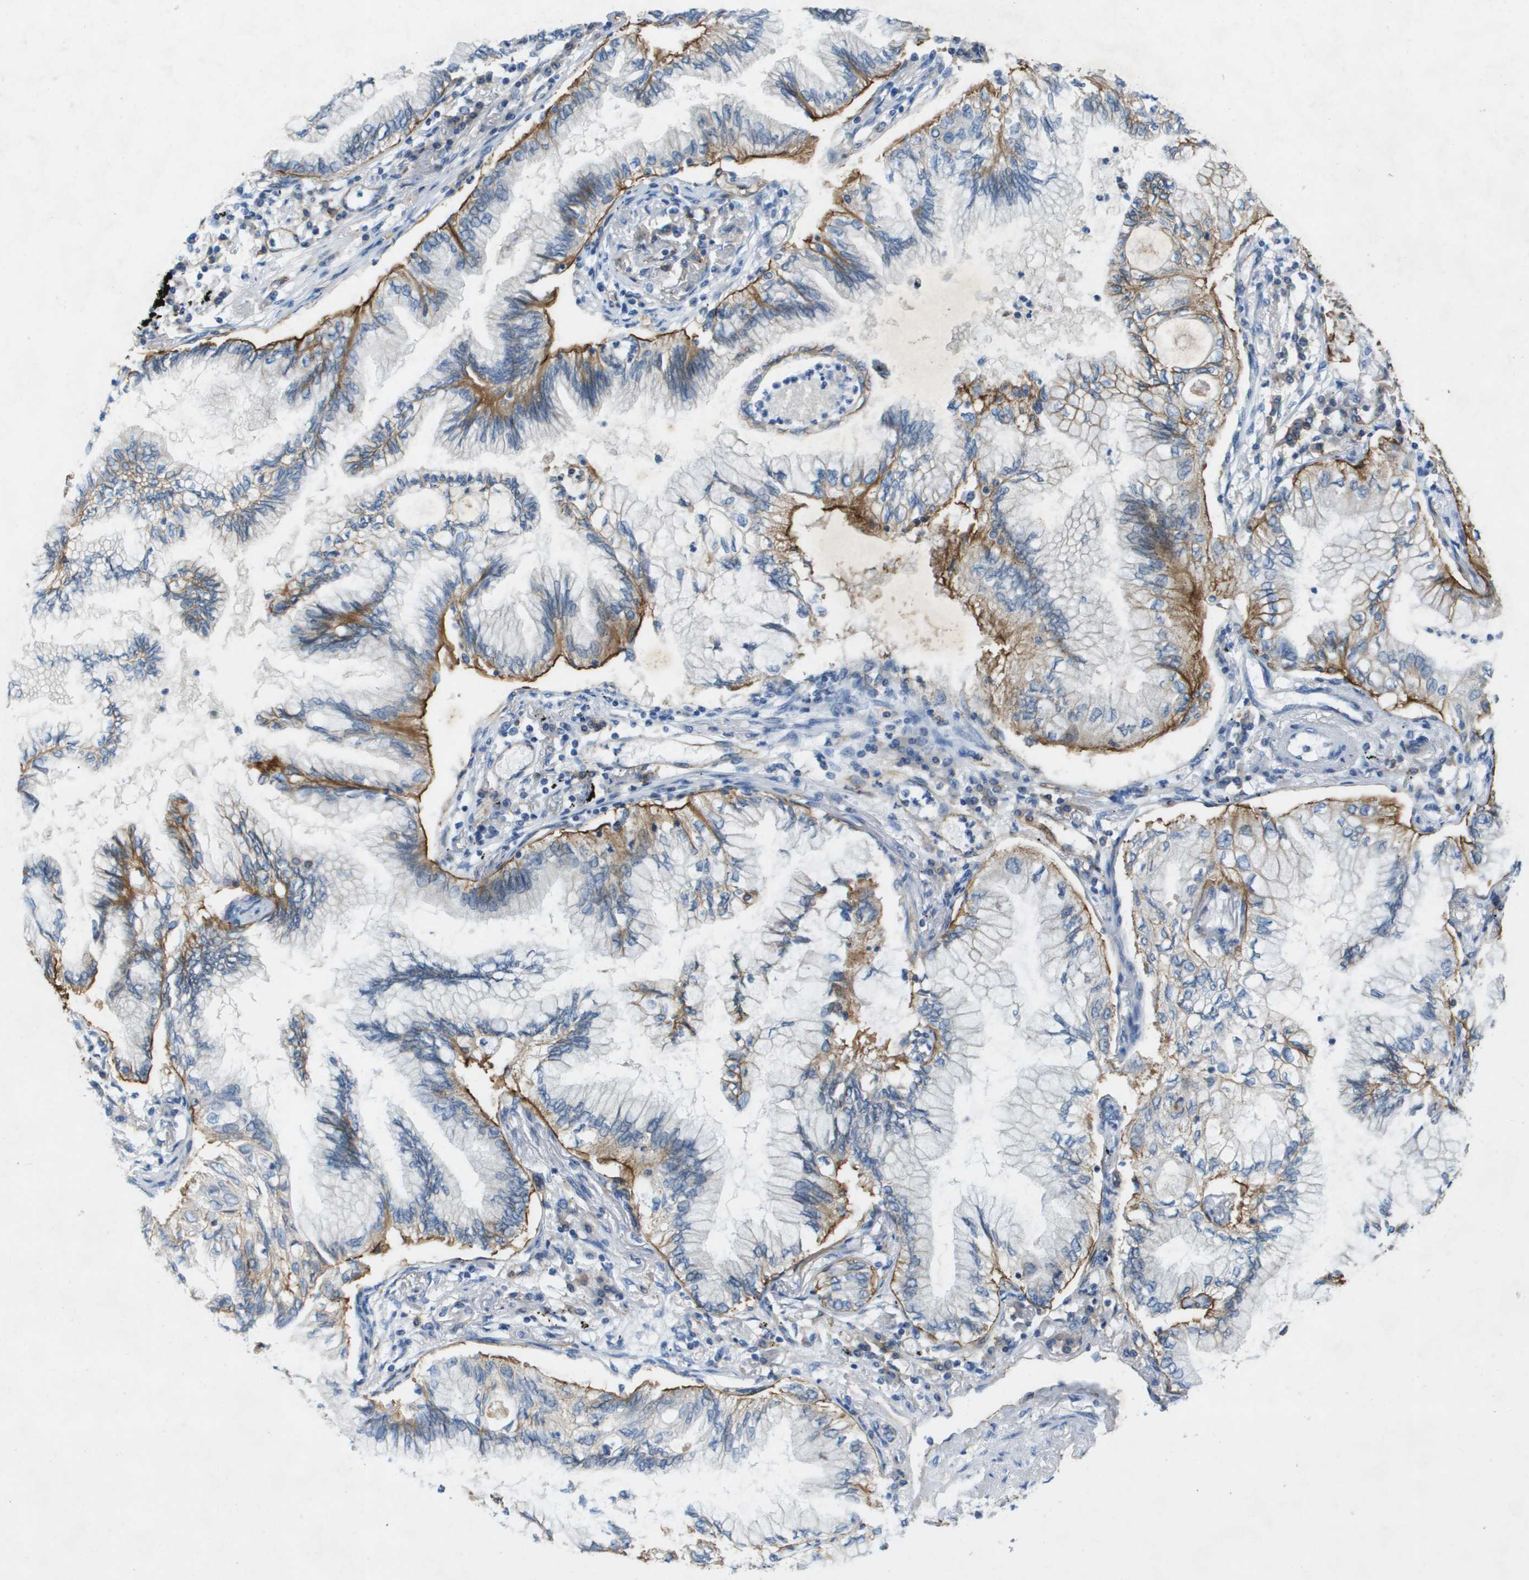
{"staining": {"intensity": "moderate", "quantity": ">75%", "location": "cytoplasmic/membranous"}, "tissue": "lung cancer", "cell_type": "Tumor cells", "image_type": "cancer", "snomed": [{"axis": "morphology", "description": "Normal tissue, NOS"}, {"axis": "morphology", "description": "Adenocarcinoma, NOS"}, {"axis": "topography", "description": "Bronchus"}, {"axis": "topography", "description": "Lung"}], "caption": "DAB immunohistochemical staining of lung cancer (adenocarcinoma) displays moderate cytoplasmic/membranous protein staining in approximately >75% of tumor cells.", "gene": "ITGA6", "patient": {"sex": "female", "age": 70}}